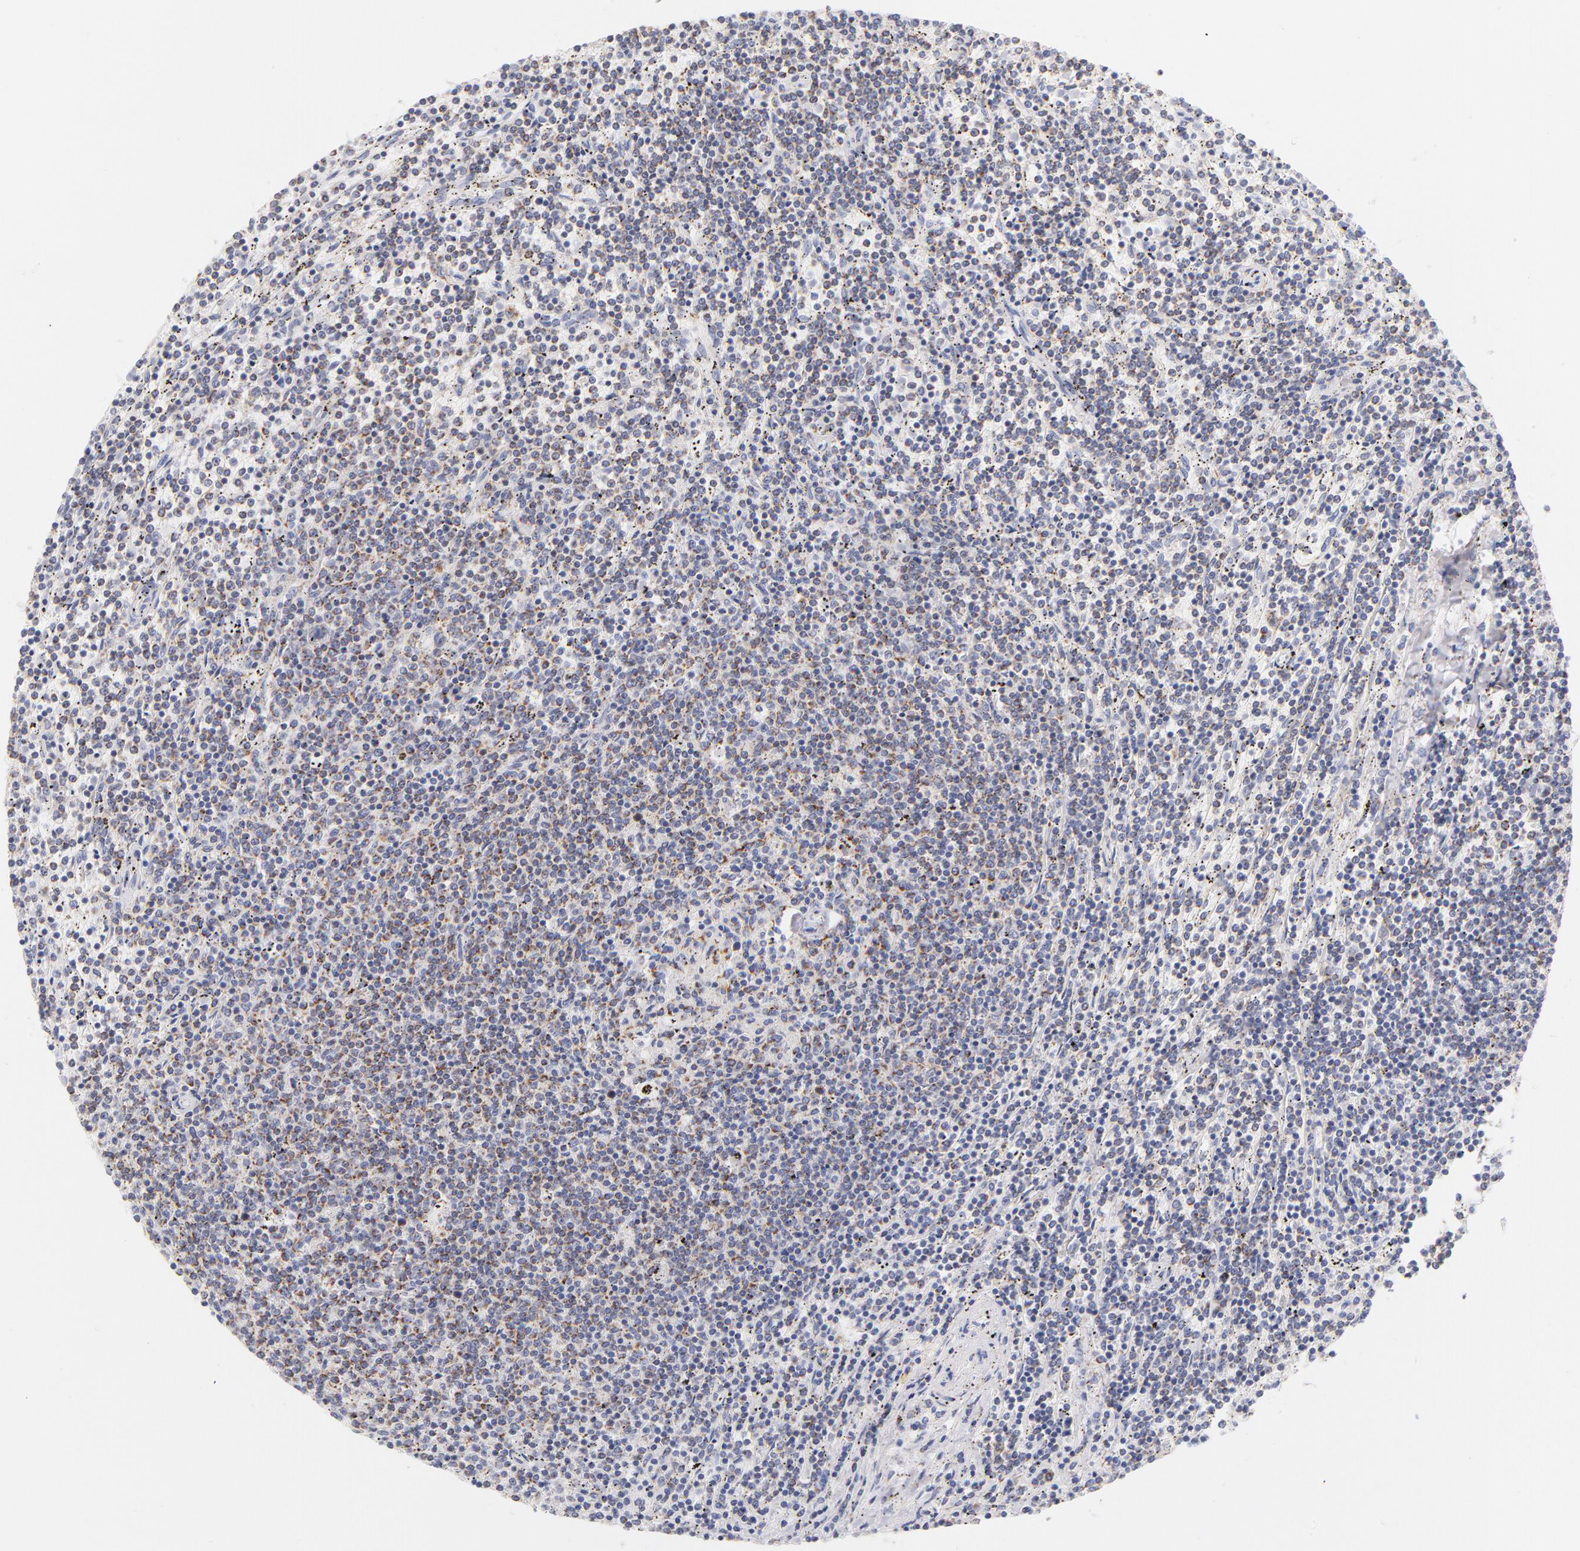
{"staining": {"intensity": "moderate", "quantity": "25%-75%", "location": "cytoplasmic/membranous"}, "tissue": "lymphoma", "cell_type": "Tumor cells", "image_type": "cancer", "snomed": [{"axis": "morphology", "description": "Malignant lymphoma, non-Hodgkin's type, Low grade"}, {"axis": "topography", "description": "Spleen"}], "caption": "The immunohistochemical stain labels moderate cytoplasmic/membranous expression in tumor cells of low-grade malignant lymphoma, non-Hodgkin's type tissue.", "gene": "AIFM1", "patient": {"sex": "female", "age": 50}}